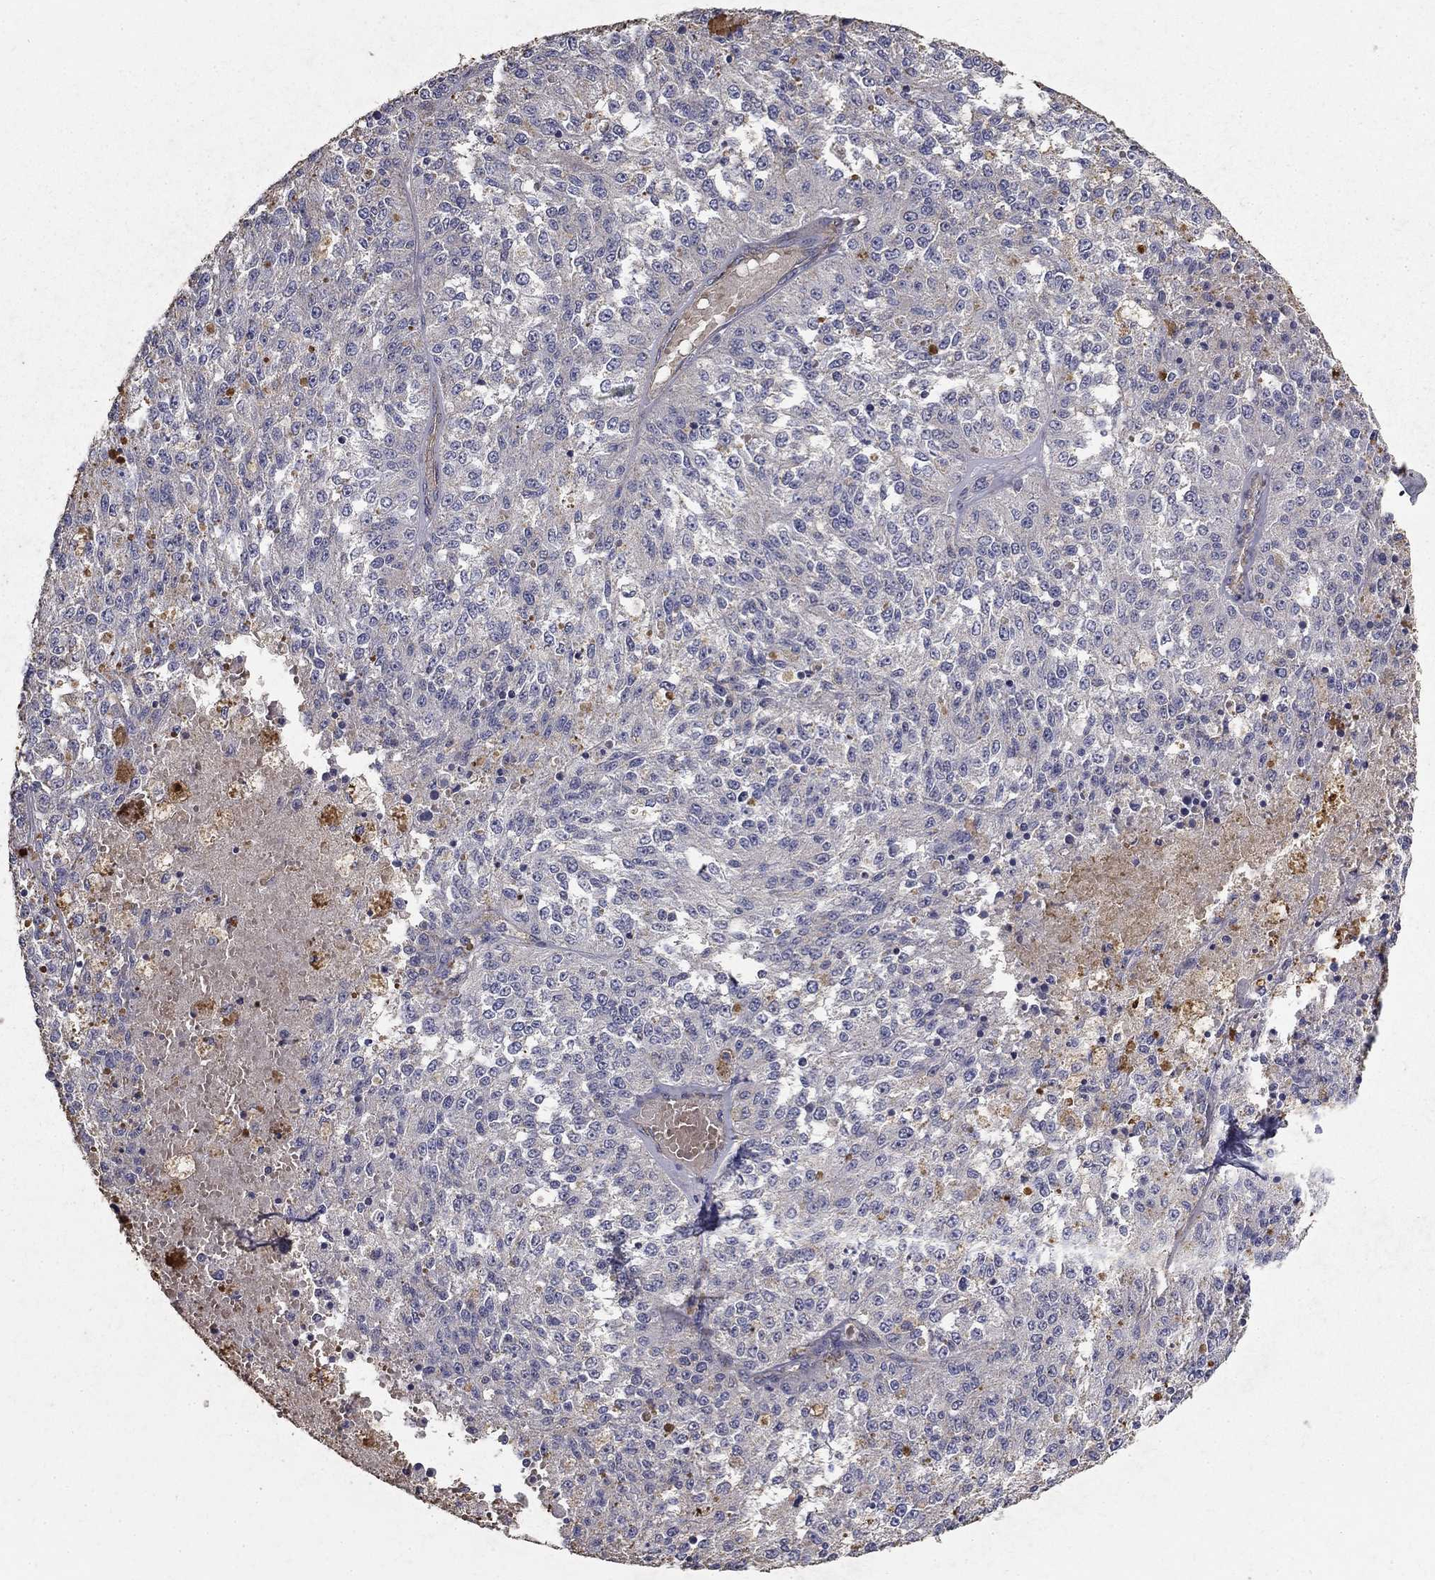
{"staining": {"intensity": "negative", "quantity": "none", "location": "none"}, "tissue": "melanoma", "cell_type": "Tumor cells", "image_type": "cancer", "snomed": [{"axis": "morphology", "description": "Malignant melanoma, Metastatic site"}, {"axis": "topography", "description": "Lymph node"}], "caption": "An image of malignant melanoma (metastatic site) stained for a protein demonstrates no brown staining in tumor cells.", "gene": "MPP2", "patient": {"sex": "female", "age": 64}}